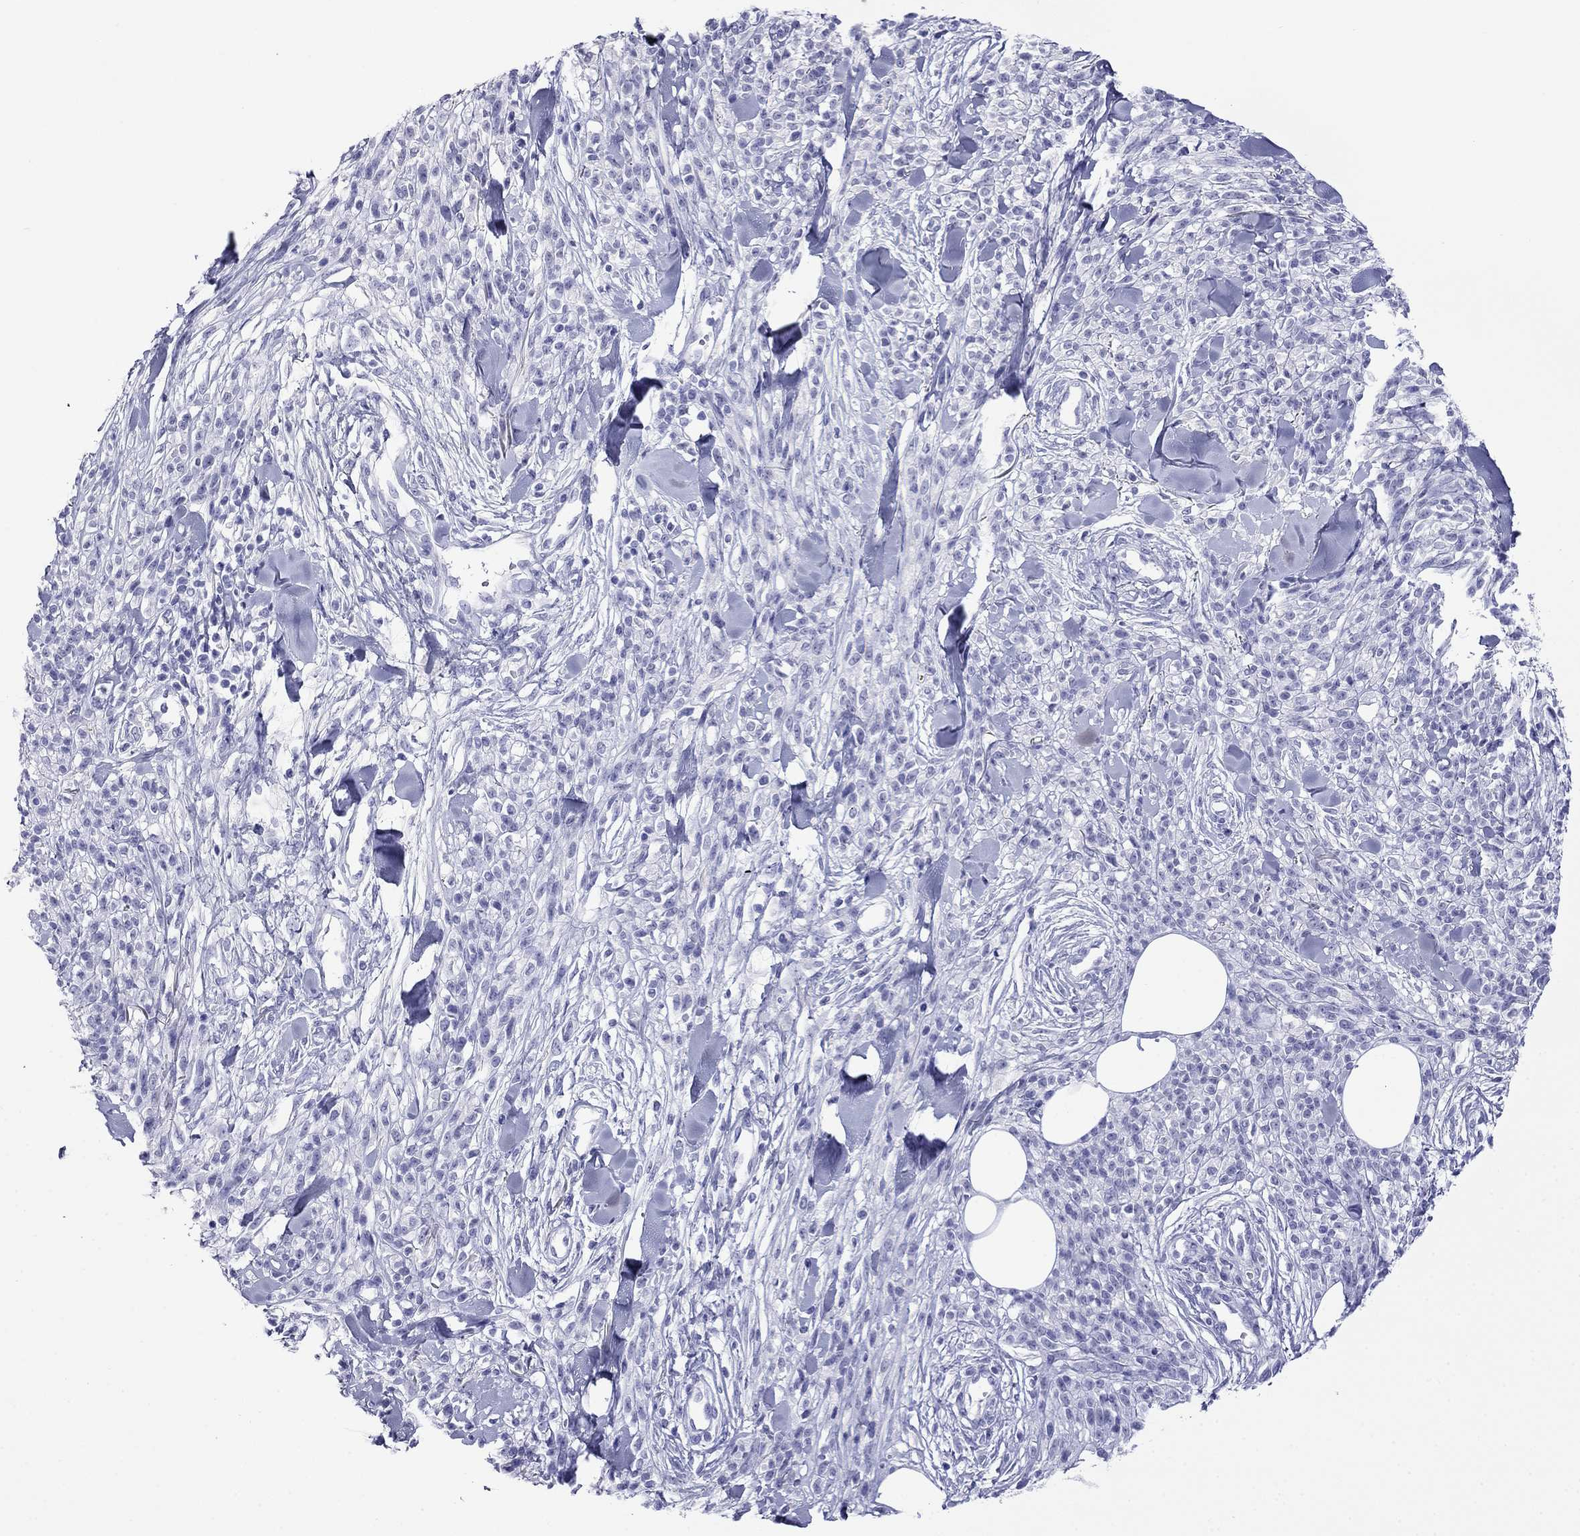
{"staining": {"intensity": "negative", "quantity": "none", "location": "none"}, "tissue": "melanoma", "cell_type": "Tumor cells", "image_type": "cancer", "snomed": [{"axis": "morphology", "description": "Malignant melanoma, NOS"}, {"axis": "topography", "description": "Skin"}, {"axis": "topography", "description": "Skin of trunk"}], "caption": "This micrograph is of melanoma stained with immunohistochemistry (IHC) to label a protein in brown with the nuclei are counter-stained blue. There is no staining in tumor cells.", "gene": "MYO15A", "patient": {"sex": "male", "age": 74}}